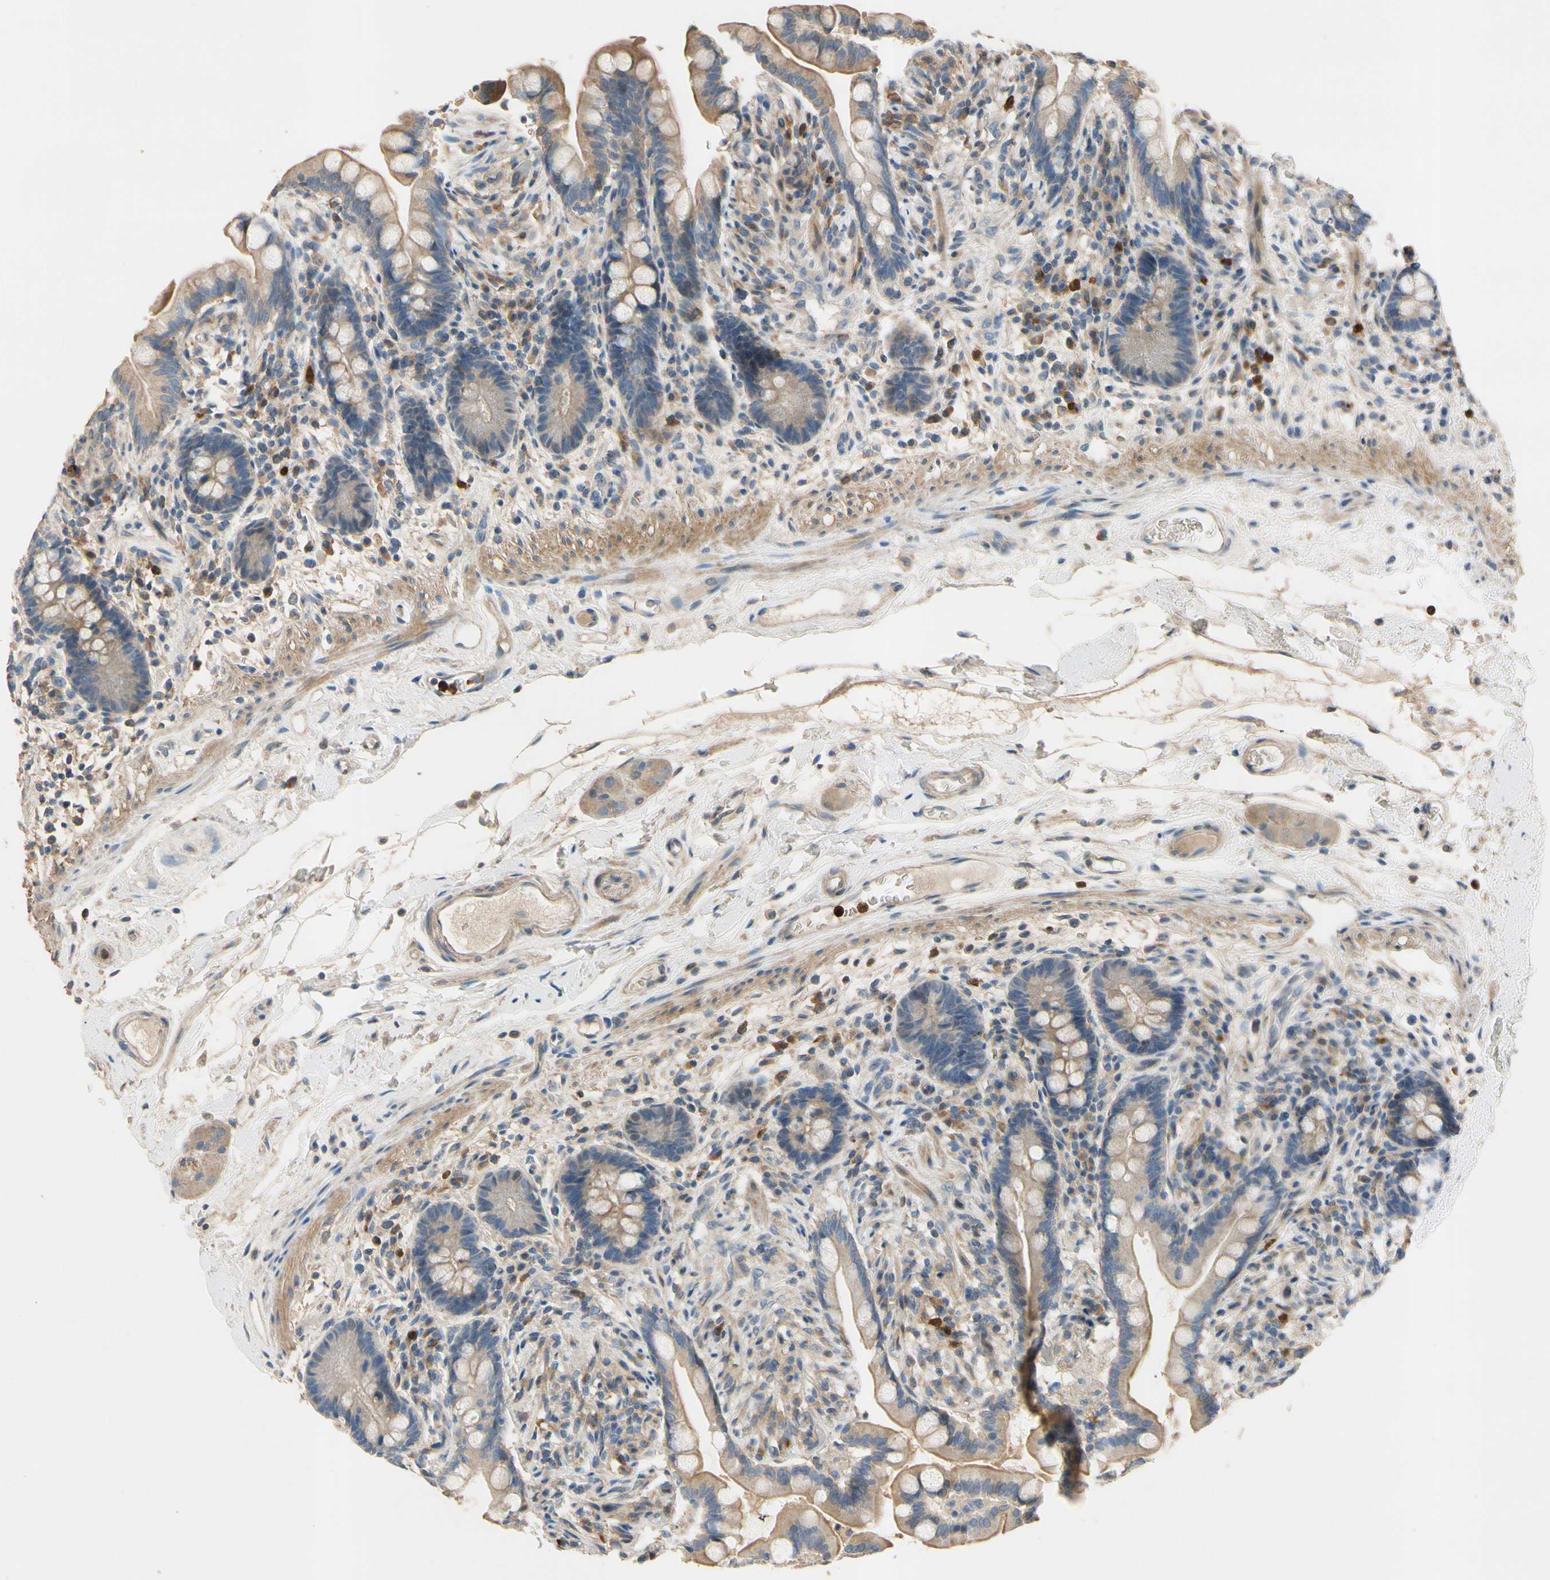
{"staining": {"intensity": "moderate", "quantity": ">75%", "location": "cytoplasmic/membranous"}, "tissue": "colon", "cell_type": "Endothelial cells", "image_type": "normal", "snomed": [{"axis": "morphology", "description": "Normal tissue, NOS"}, {"axis": "topography", "description": "Colon"}], "caption": "The micrograph demonstrates staining of normal colon, revealing moderate cytoplasmic/membranous protein expression (brown color) within endothelial cells. (brown staining indicates protein expression, while blue staining denotes nuclei).", "gene": "SIGLEC5", "patient": {"sex": "male", "age": 73}}